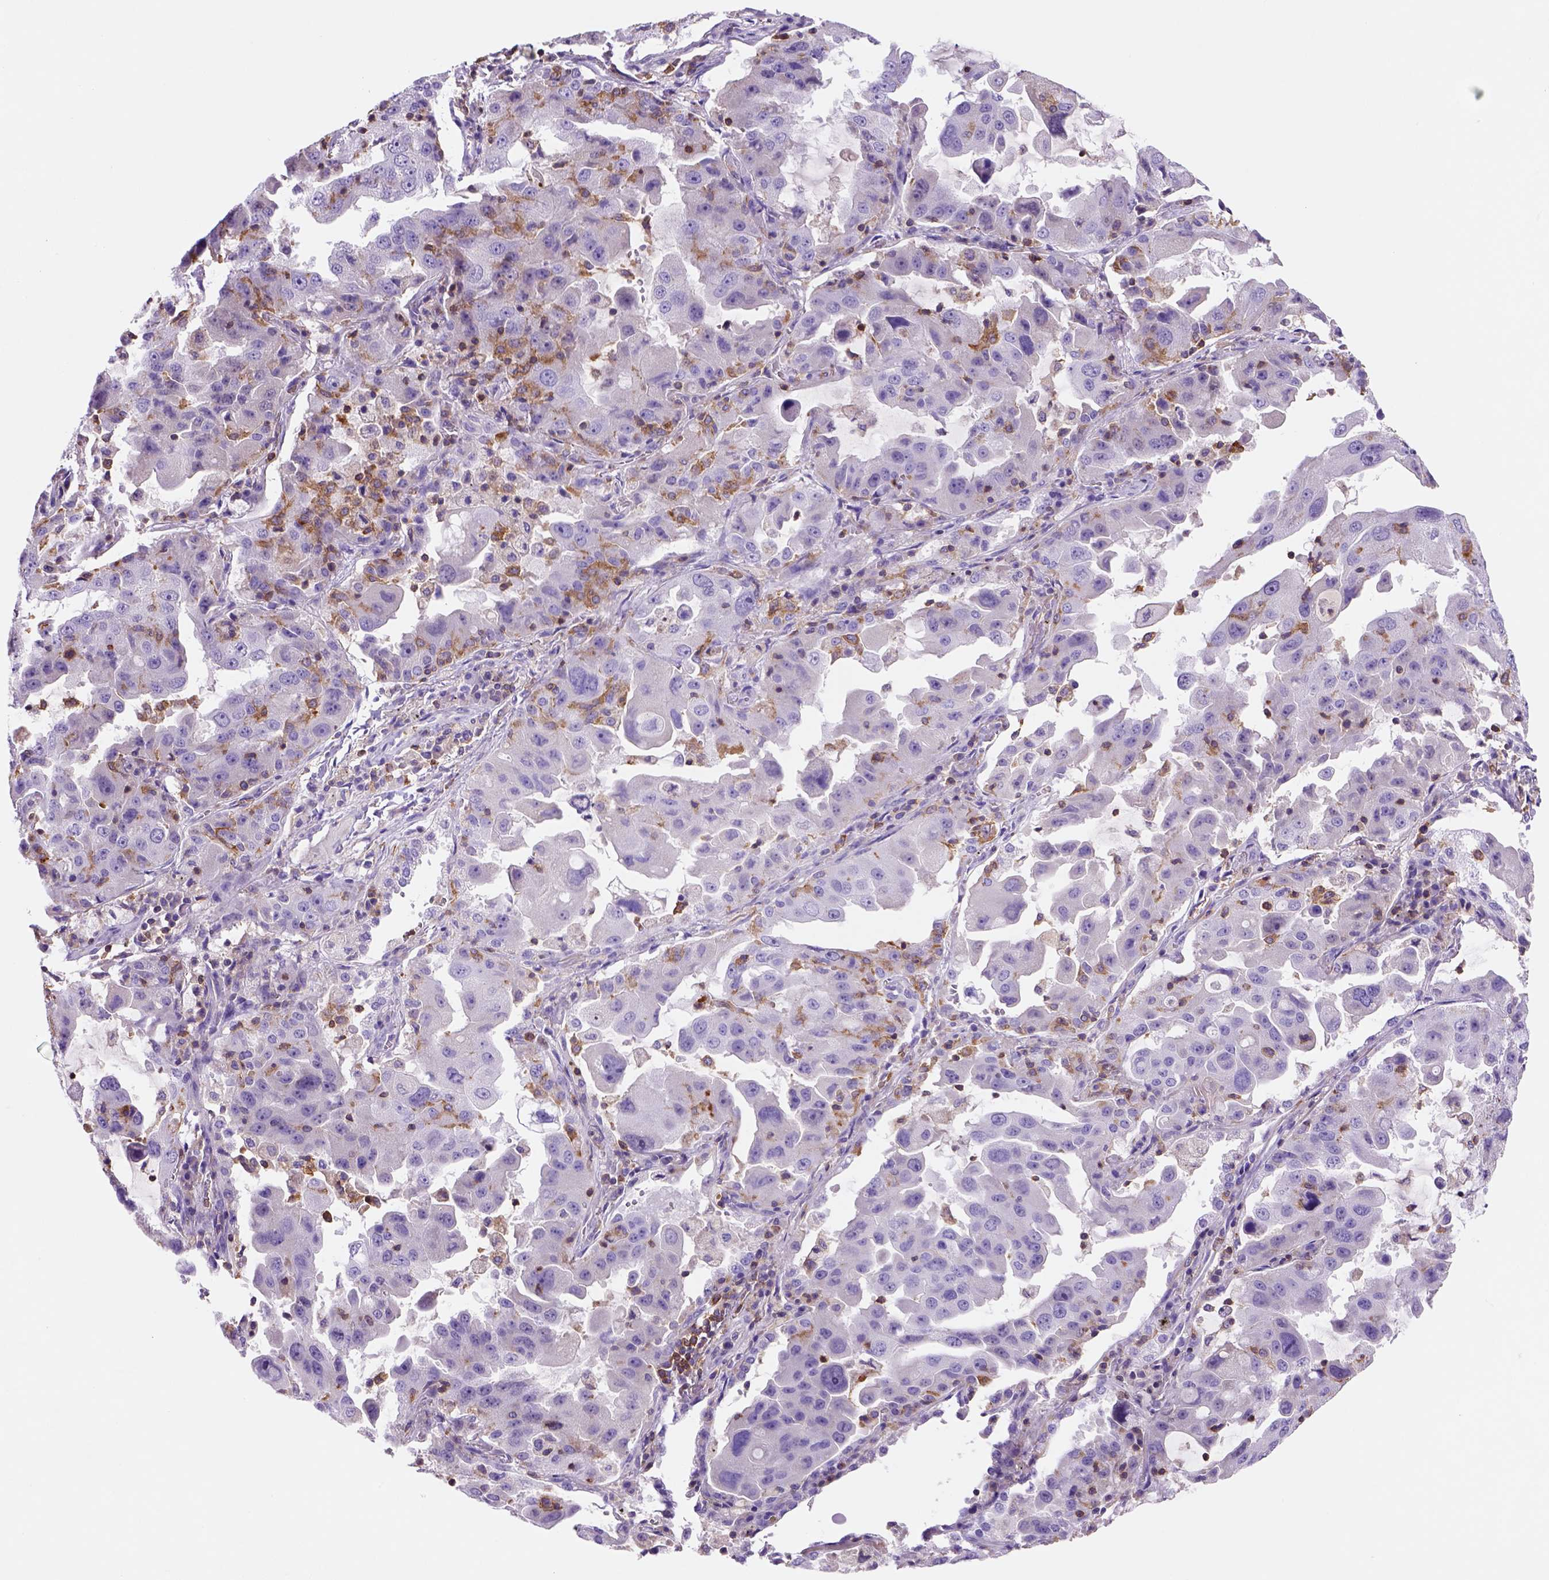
{"staining": {"intensity": "negative", "quantity": "none", "location": "none"}, "tissue": "lung cancer", "cell_type": "Tumor cells", "image_type": "cancer", "snomed": [{"axis": "morphology", "description": "Adenocarcinoma, NOS"}, {"axis": "topography", "description": "Lung"}], "caption": "A high-resolution photomicrograph shows IHC staining of lung cancer, which reveals no significant staining in tumor cells.", "gene": "INPP5D", "patient": {"sex": "female", "age": 61}}